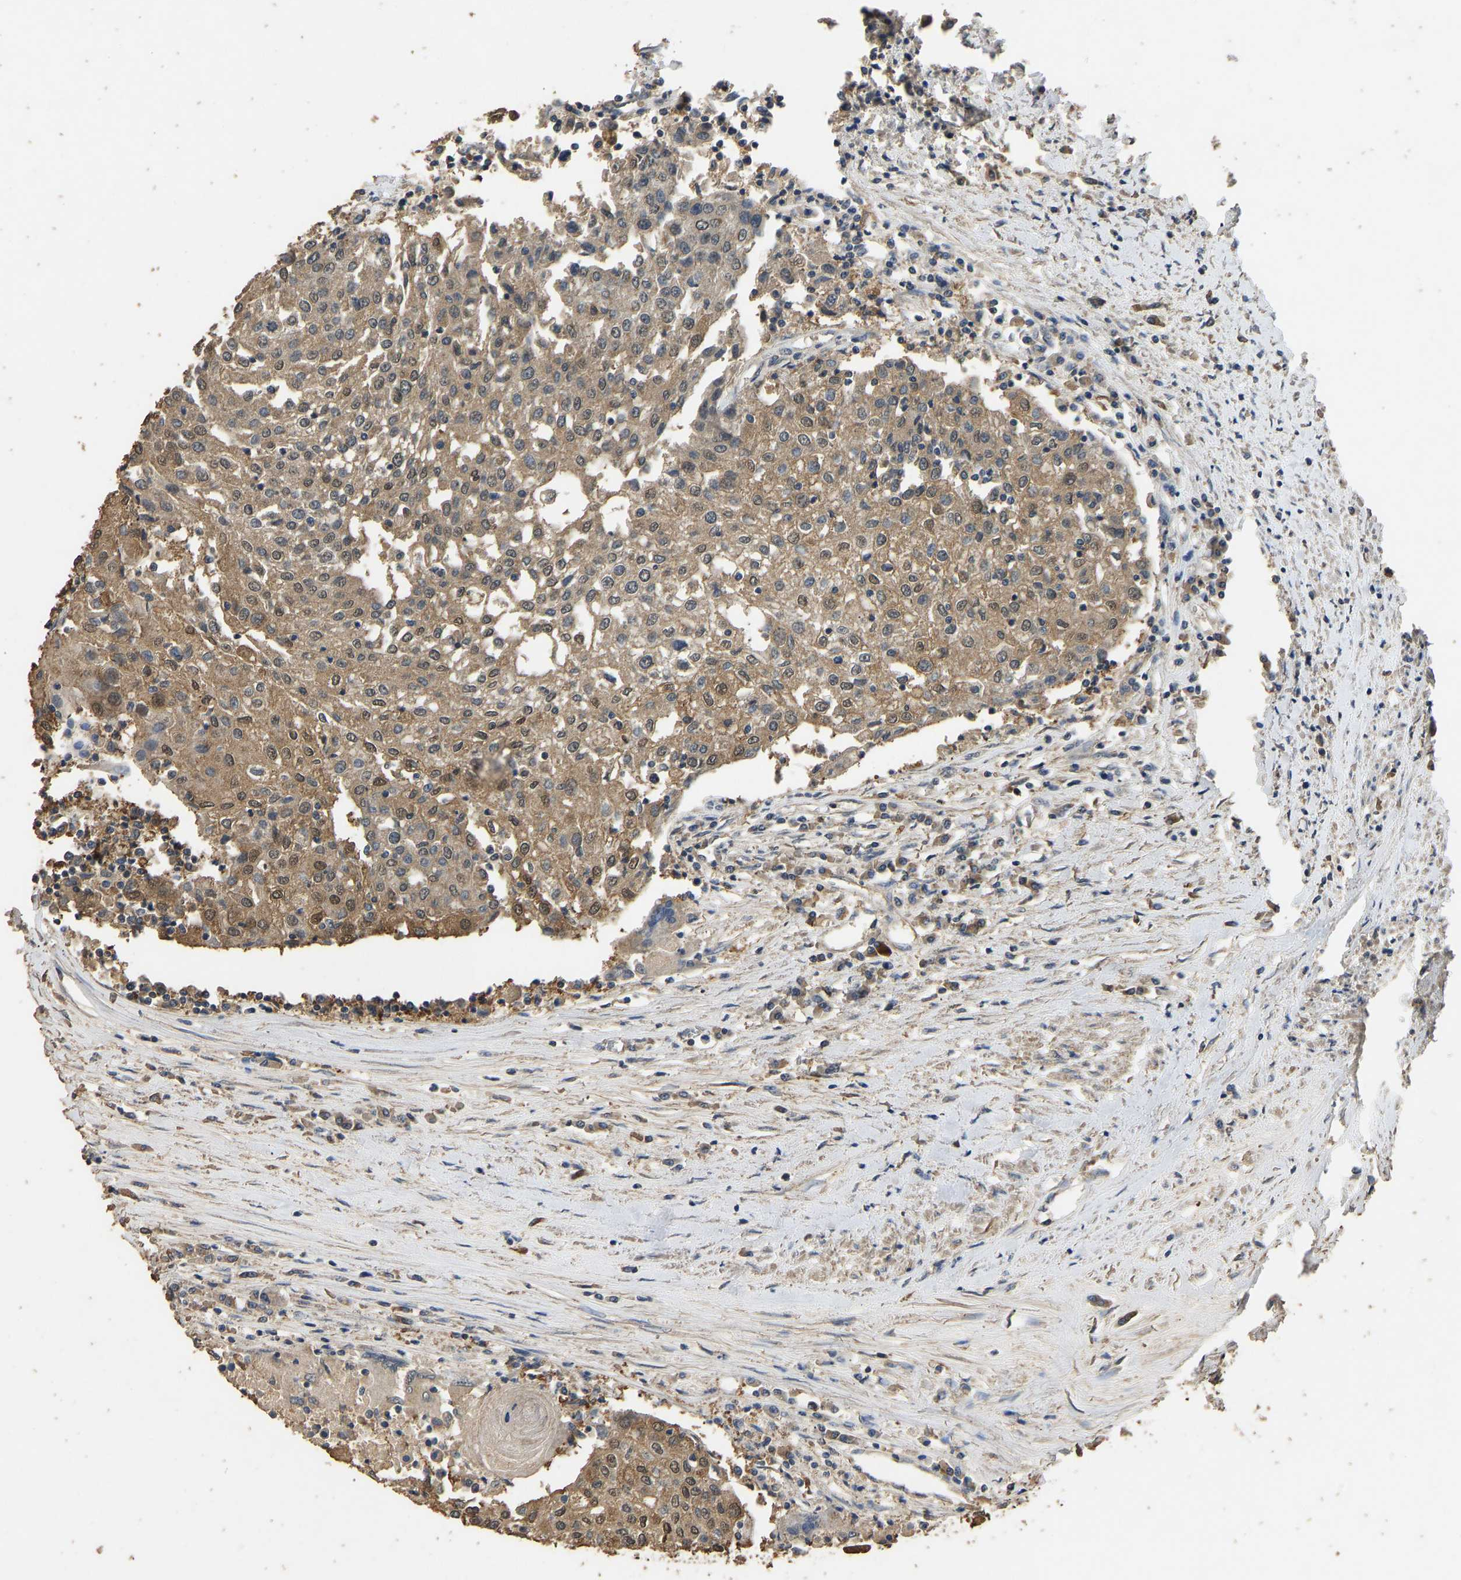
{"staining": {"intensity": "moderate", "quantity": ">75%", "location": "cytoplasmic/membranous"}, "tissue": "urothelial cancer", "cell_type": "Tumor cells", "image_type": "cancer", "snomed": [{"axis": "morphology", "description": "Urothelial carcinoma, High grade"}, {"axis": "topography", "description": "Urinary bladder"}], "caption": "Protein expression analysis of human urothelial cancer reveals moderate cytoplasmic/membranous staining in approximately >75% of tumor cells.", "gene": "CIDEC", "patient": {"sex": "female", "age": 85}}